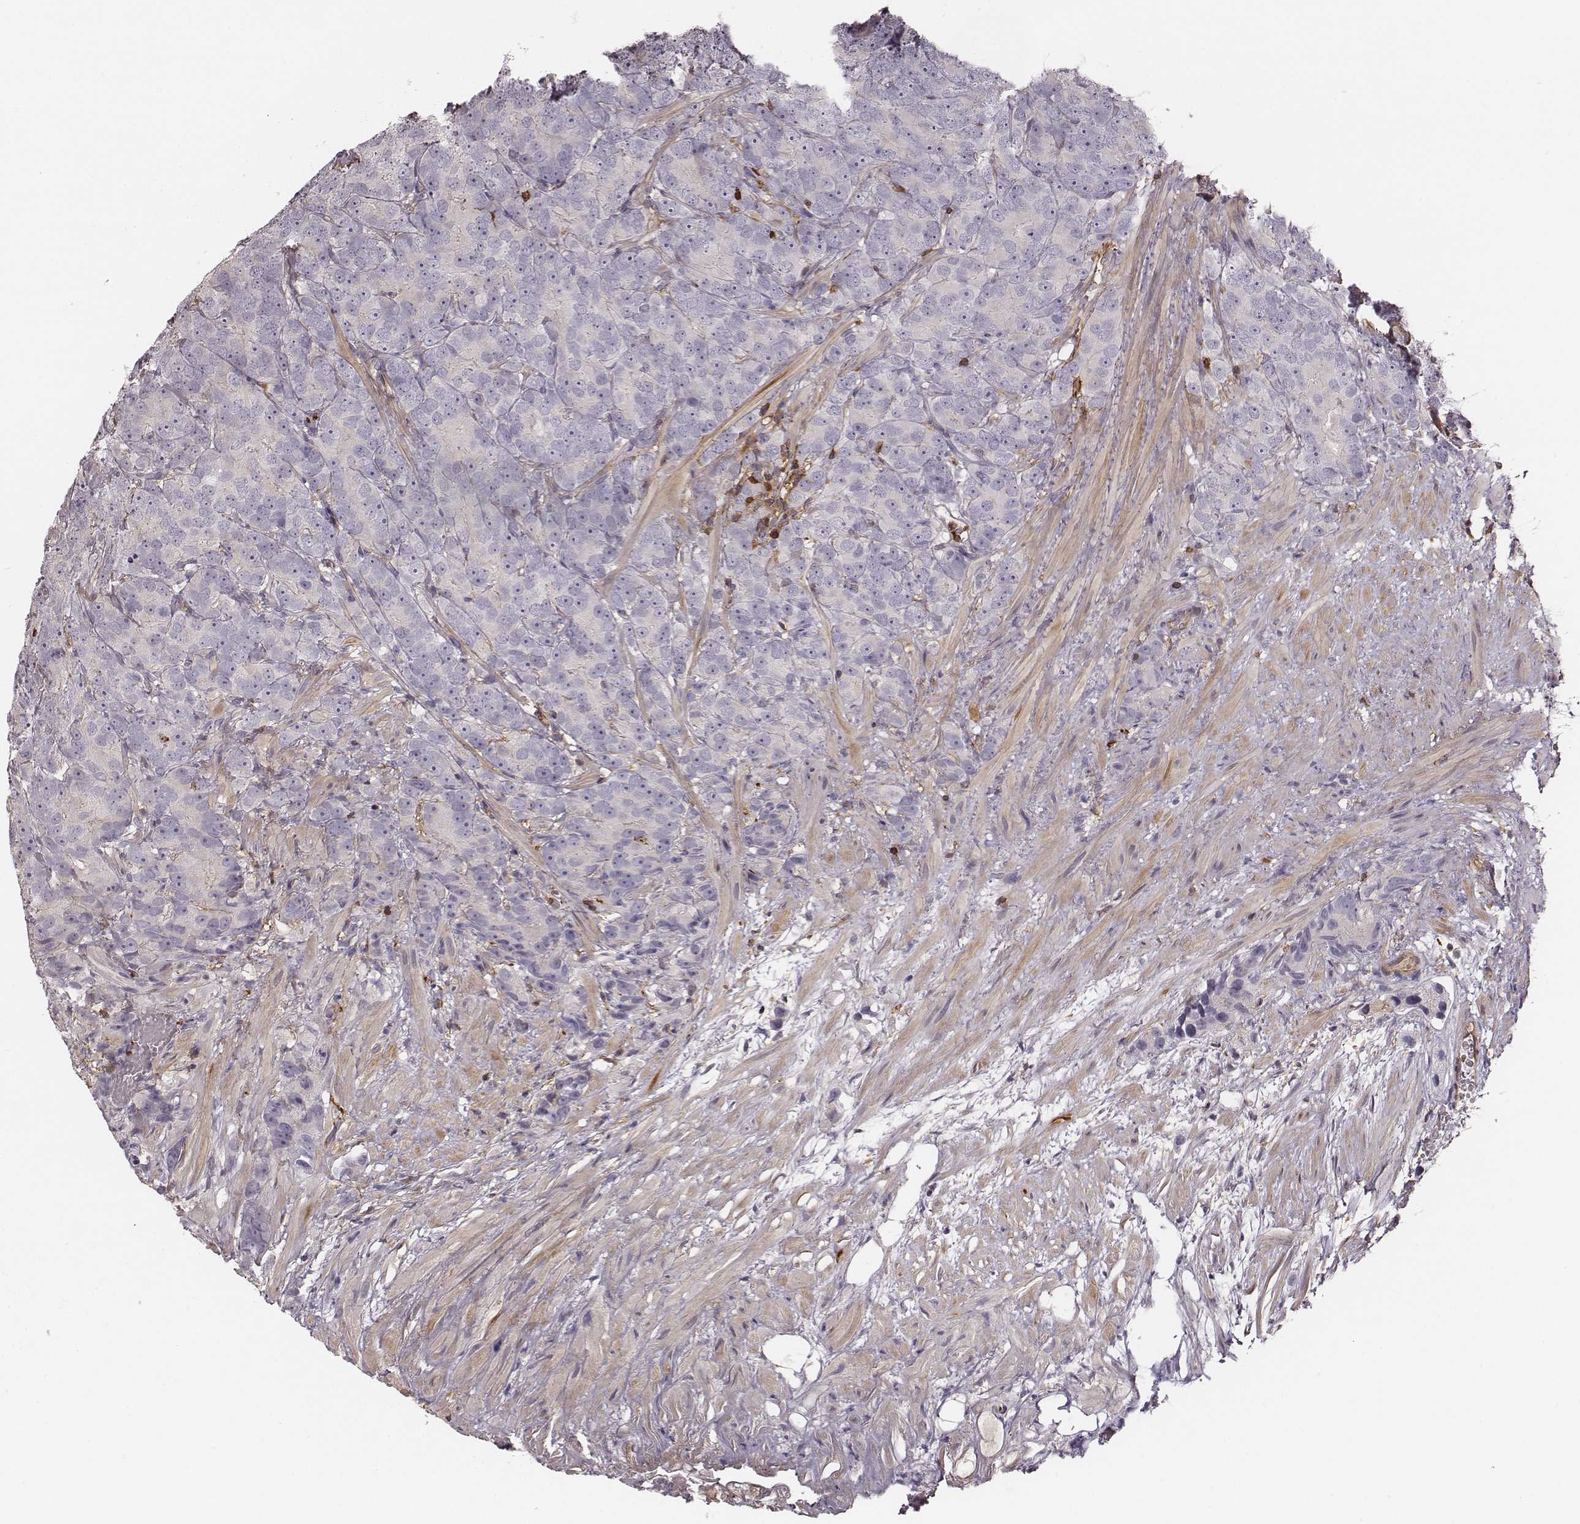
{"staining": {"intensity": "negative", "quantity": "none", "location": "none"}, "tissue": "prostate cancer", "cell_type": "Tumor cells", "image_type": "cancer", "snomed": [{"axis": "morphology", "description": "Adenocarcinoma, High grade"}, {"axis": "topography", "description": "Prostate"}], "caption": "DAB (3,3'-diaminobenzidine) immunohistochemical staining of human prostate high-grade adenocarcinoma demonstrates no significant expression in tumor cells.", "gene": "ZYX", "patient": {"sex": "male", "age": 90}}